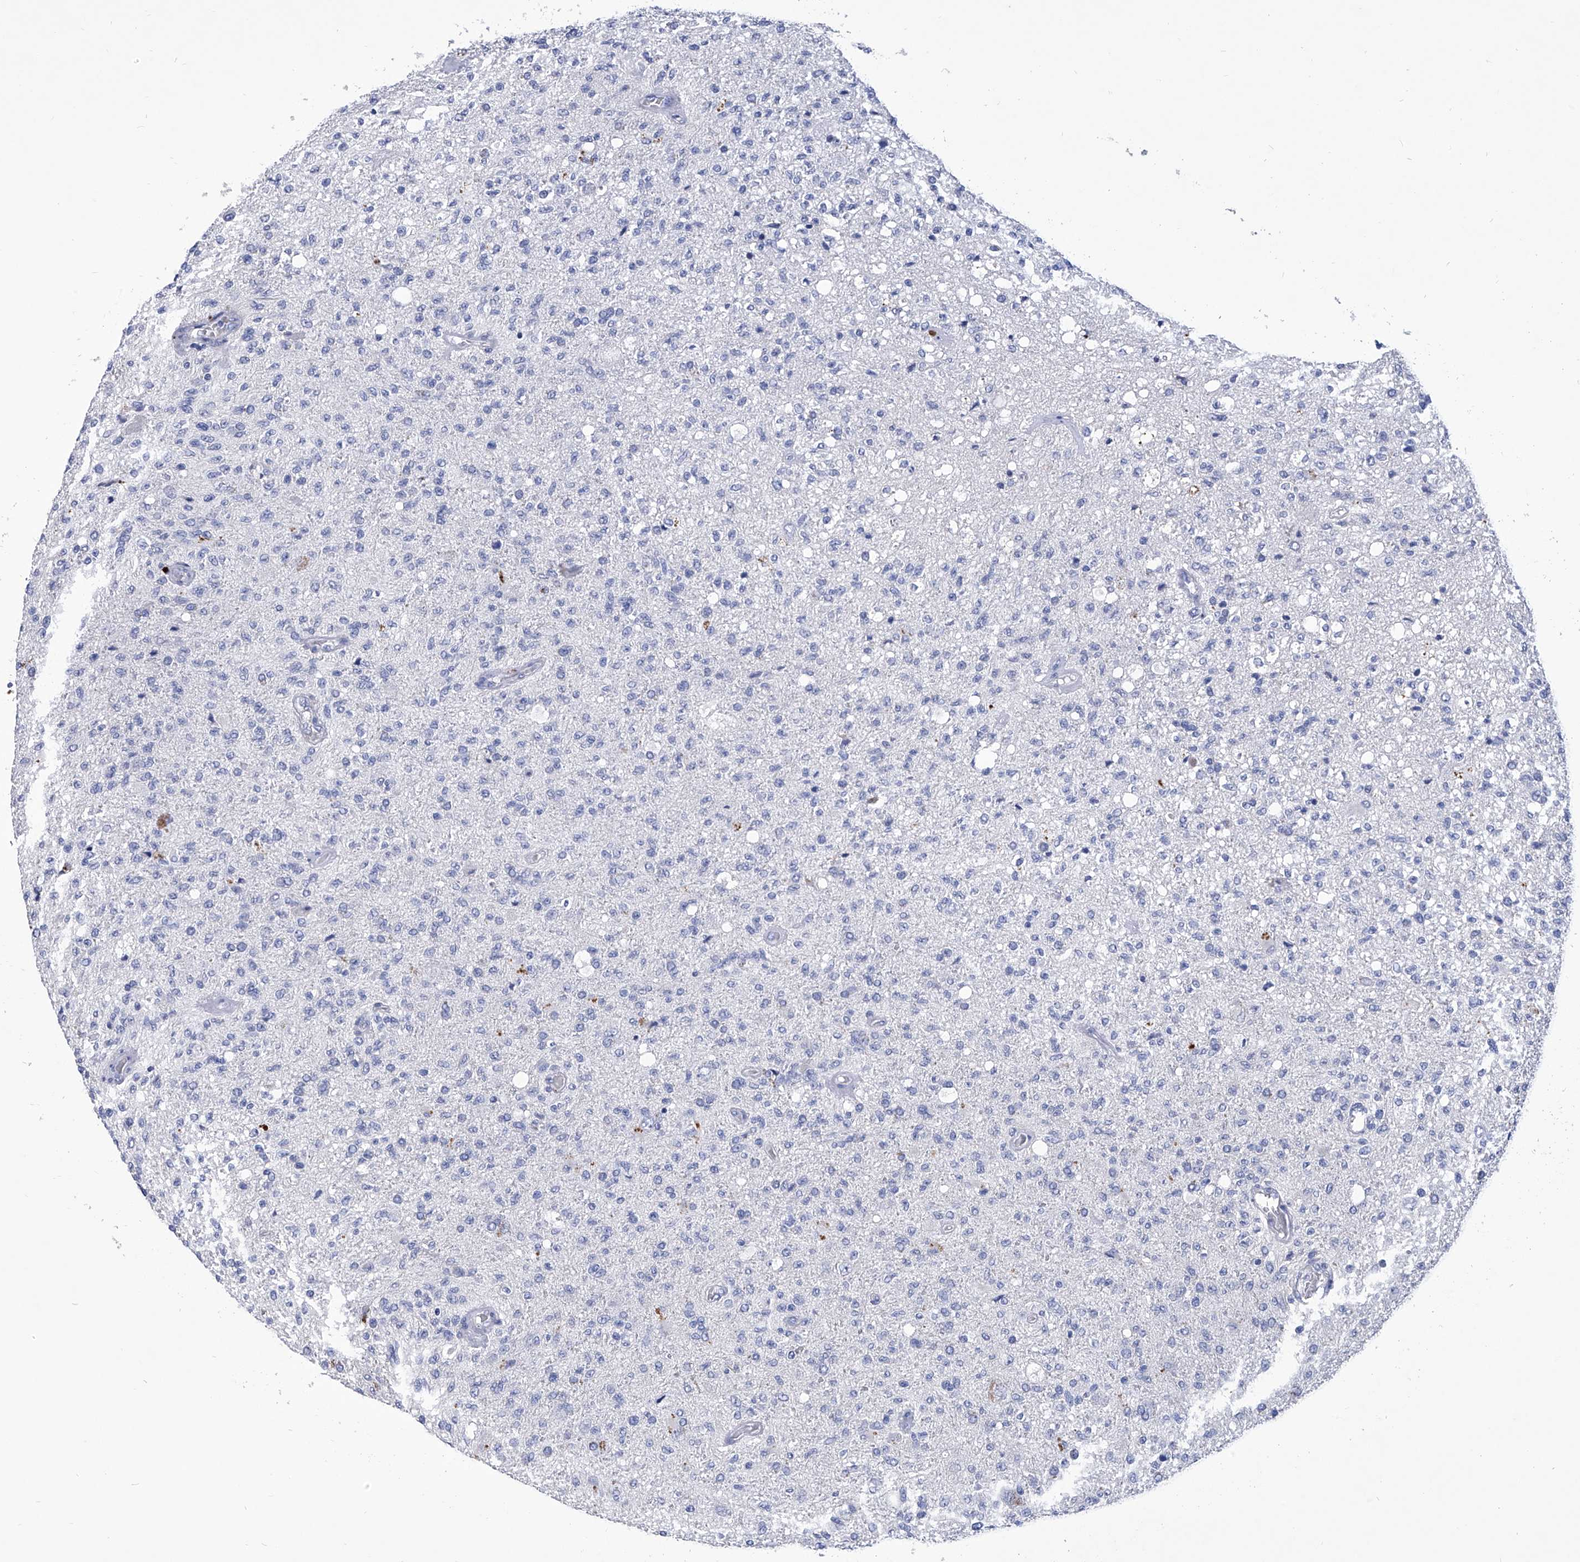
{"staining": {"intensity": "negative", "quantity": "none", "location": "none"}, "tissue": "glioma", "cell_type": "Tumor cells", "image_type": "cancer", "snomed": [{"axis": "morphology", "description": "Normal tissue, NOS"}, {"axis": "morphology", "description": "Glioma, malignant, High grade"}, {"axis": "topography", "description": "Cerebral cortex"}], "caption": "A photomicrograph of human glioma is negative for staining in tumor cells.", "gene": "IFNL2", "patient": {"sex": "male", "age": 77}}